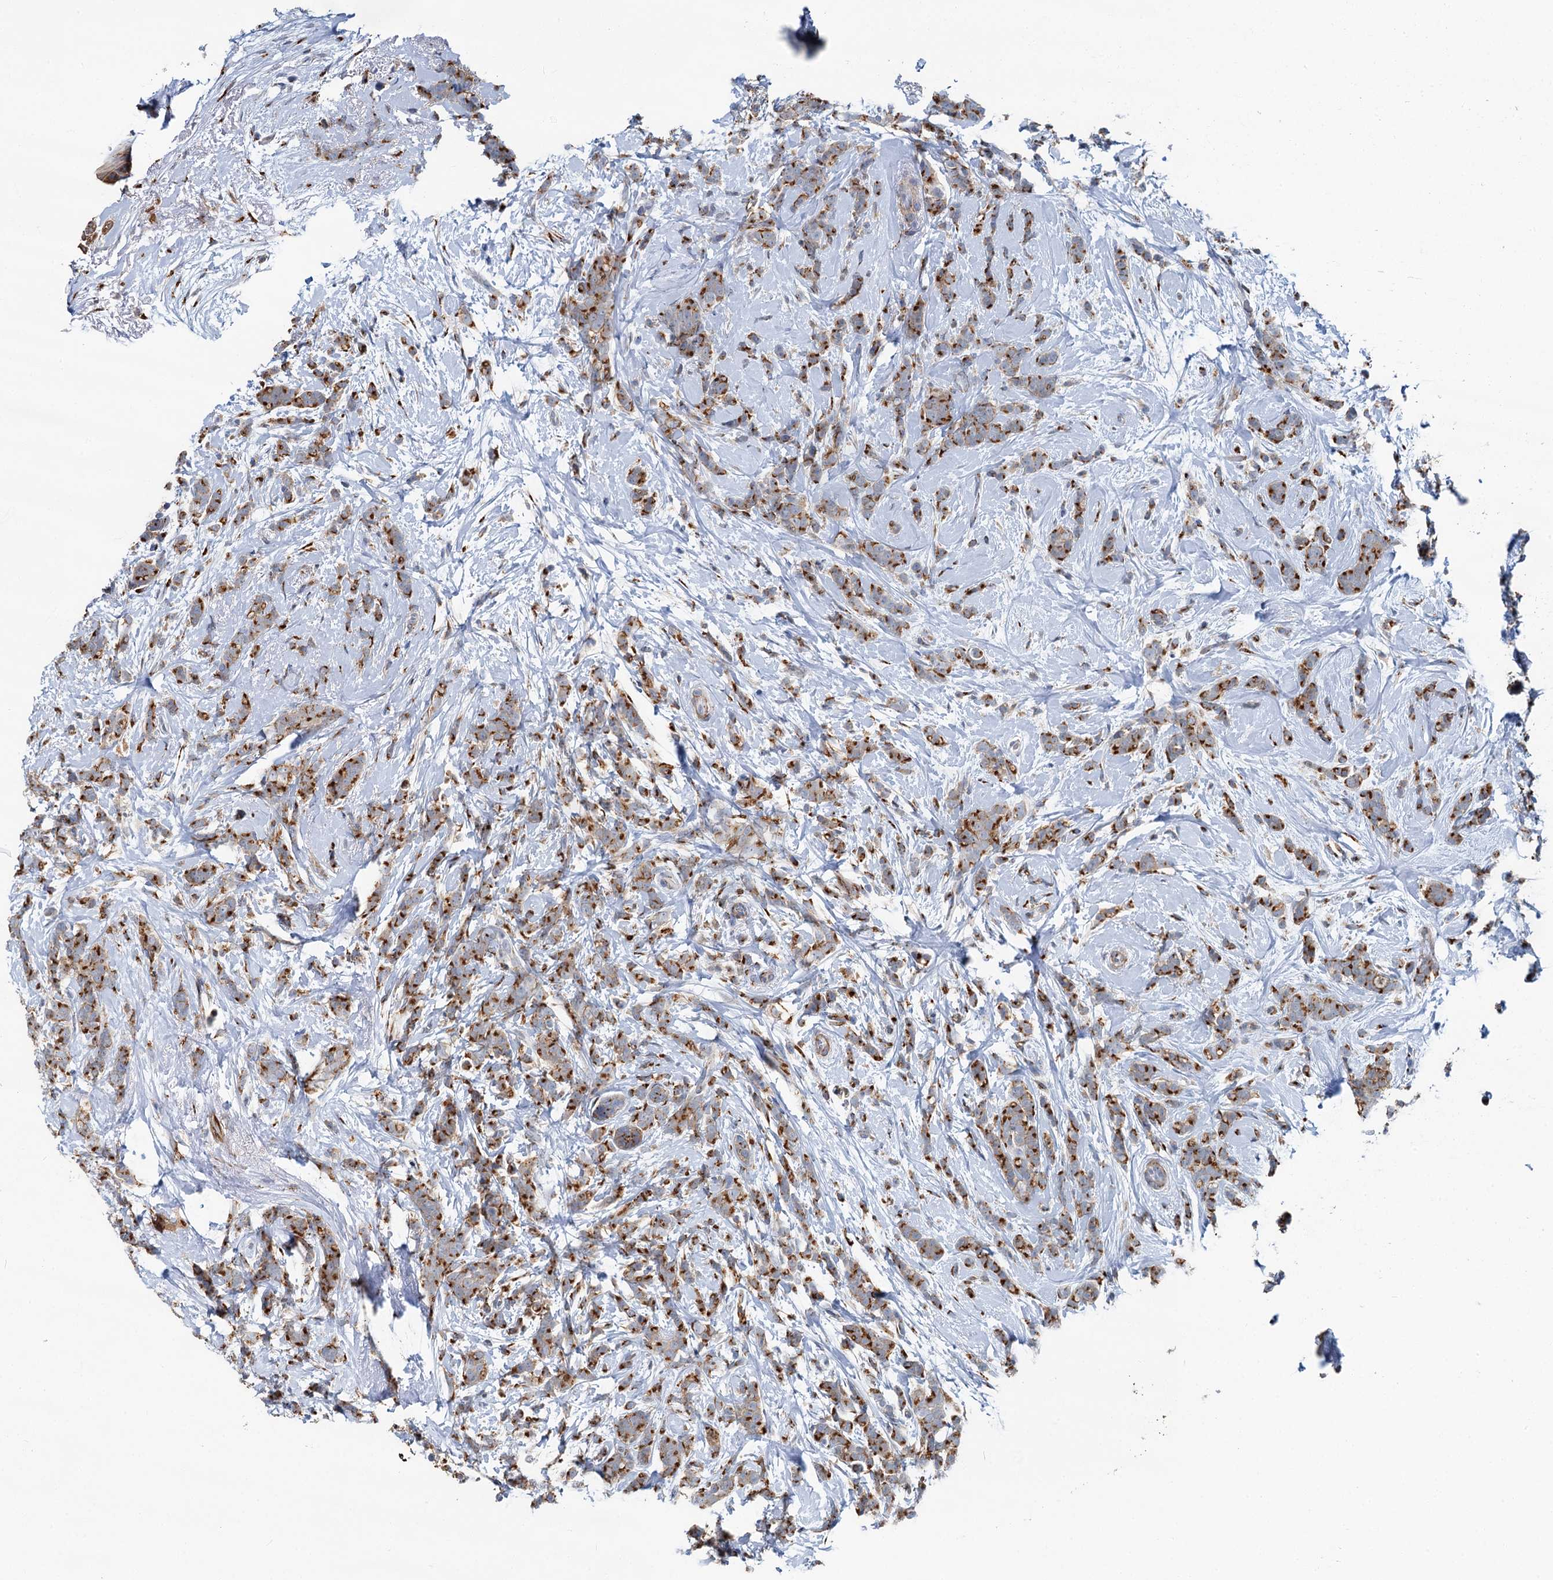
{"staining": {"intensity": "strong", "quantity": ">75%", "location": "cytoplasmic/membranous"}, "tissue": "breast cancer", "cell_type": "Tumor cells", "image_type": "cancer", "snomed": [{"axis": "morphology", "description": "Lobular carcinoma"}, {"axis": "topography", "description": "Breast"}], "caption": "Immunohistochemical staining of human breast lobular carcinoma reveals high levels of strong cytoplasmic/membranous protein positivity in approximately >75% of tumor cells. (Brightfield microscopy of DAB IHC at high magnification).", "gene": "BET1L", "patient": {"sex": "female", "age": 58}}